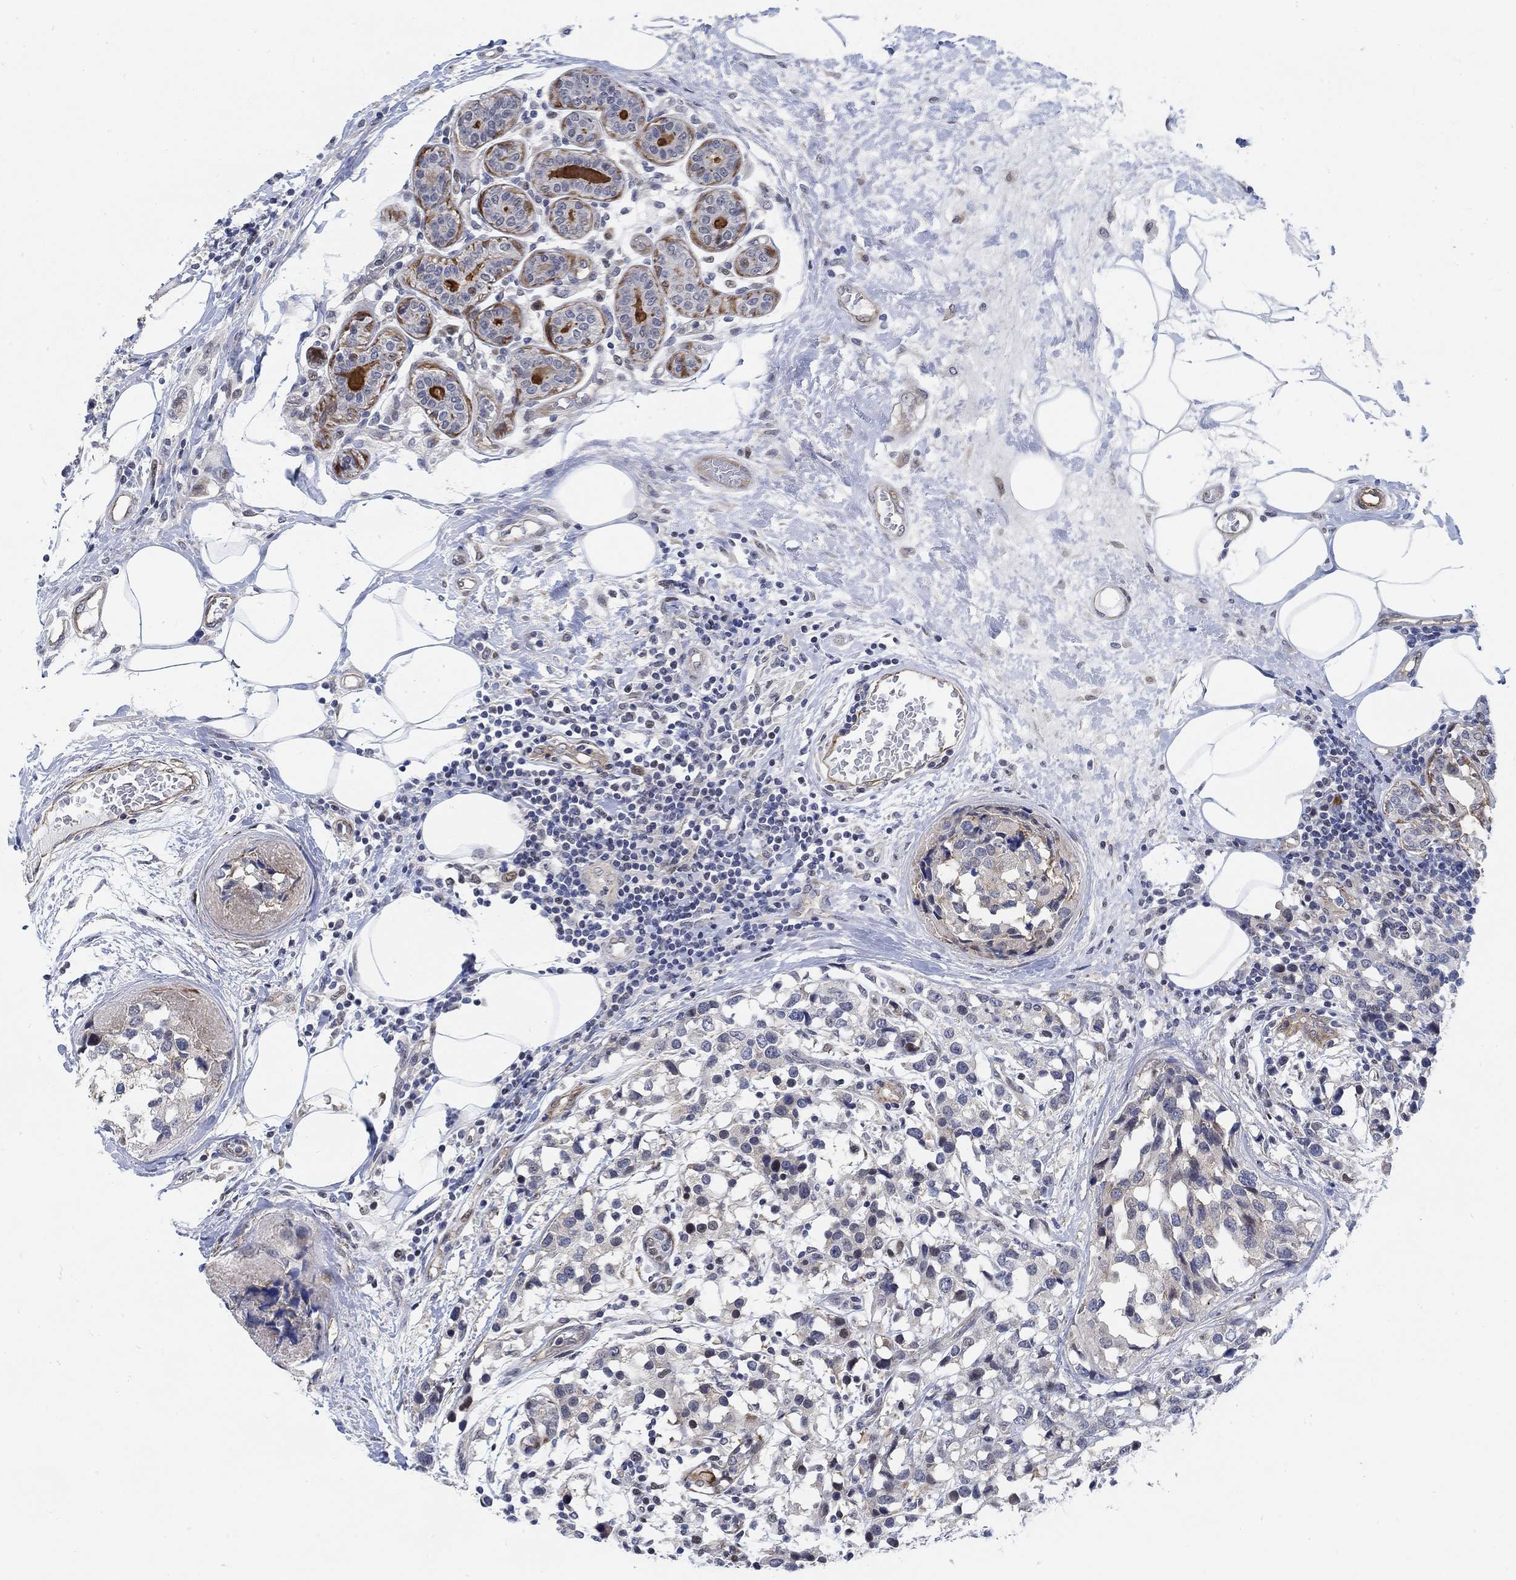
{"staining": {"intensity": "negative", "quantity": "none", "location": "none"}, "tissue": "breast cancer", "cell_type": "Tumor cells", "image_type": "cancer", "snomed": [{"axis": "morphology", "description": "Lobular carcinoma"}, {"axis": "topography", "description": "Breast"}], "caption": "An image of breast cancer (lobular carcinoma) stained for a protein displays no brown staining in tumor cells. (Brightfield microscopy of DAB (3,3'-diaminobenzidine) IHC at high magnification).", "gene": "KCNH8", "patient": {"sex": "female", "age": 59}}